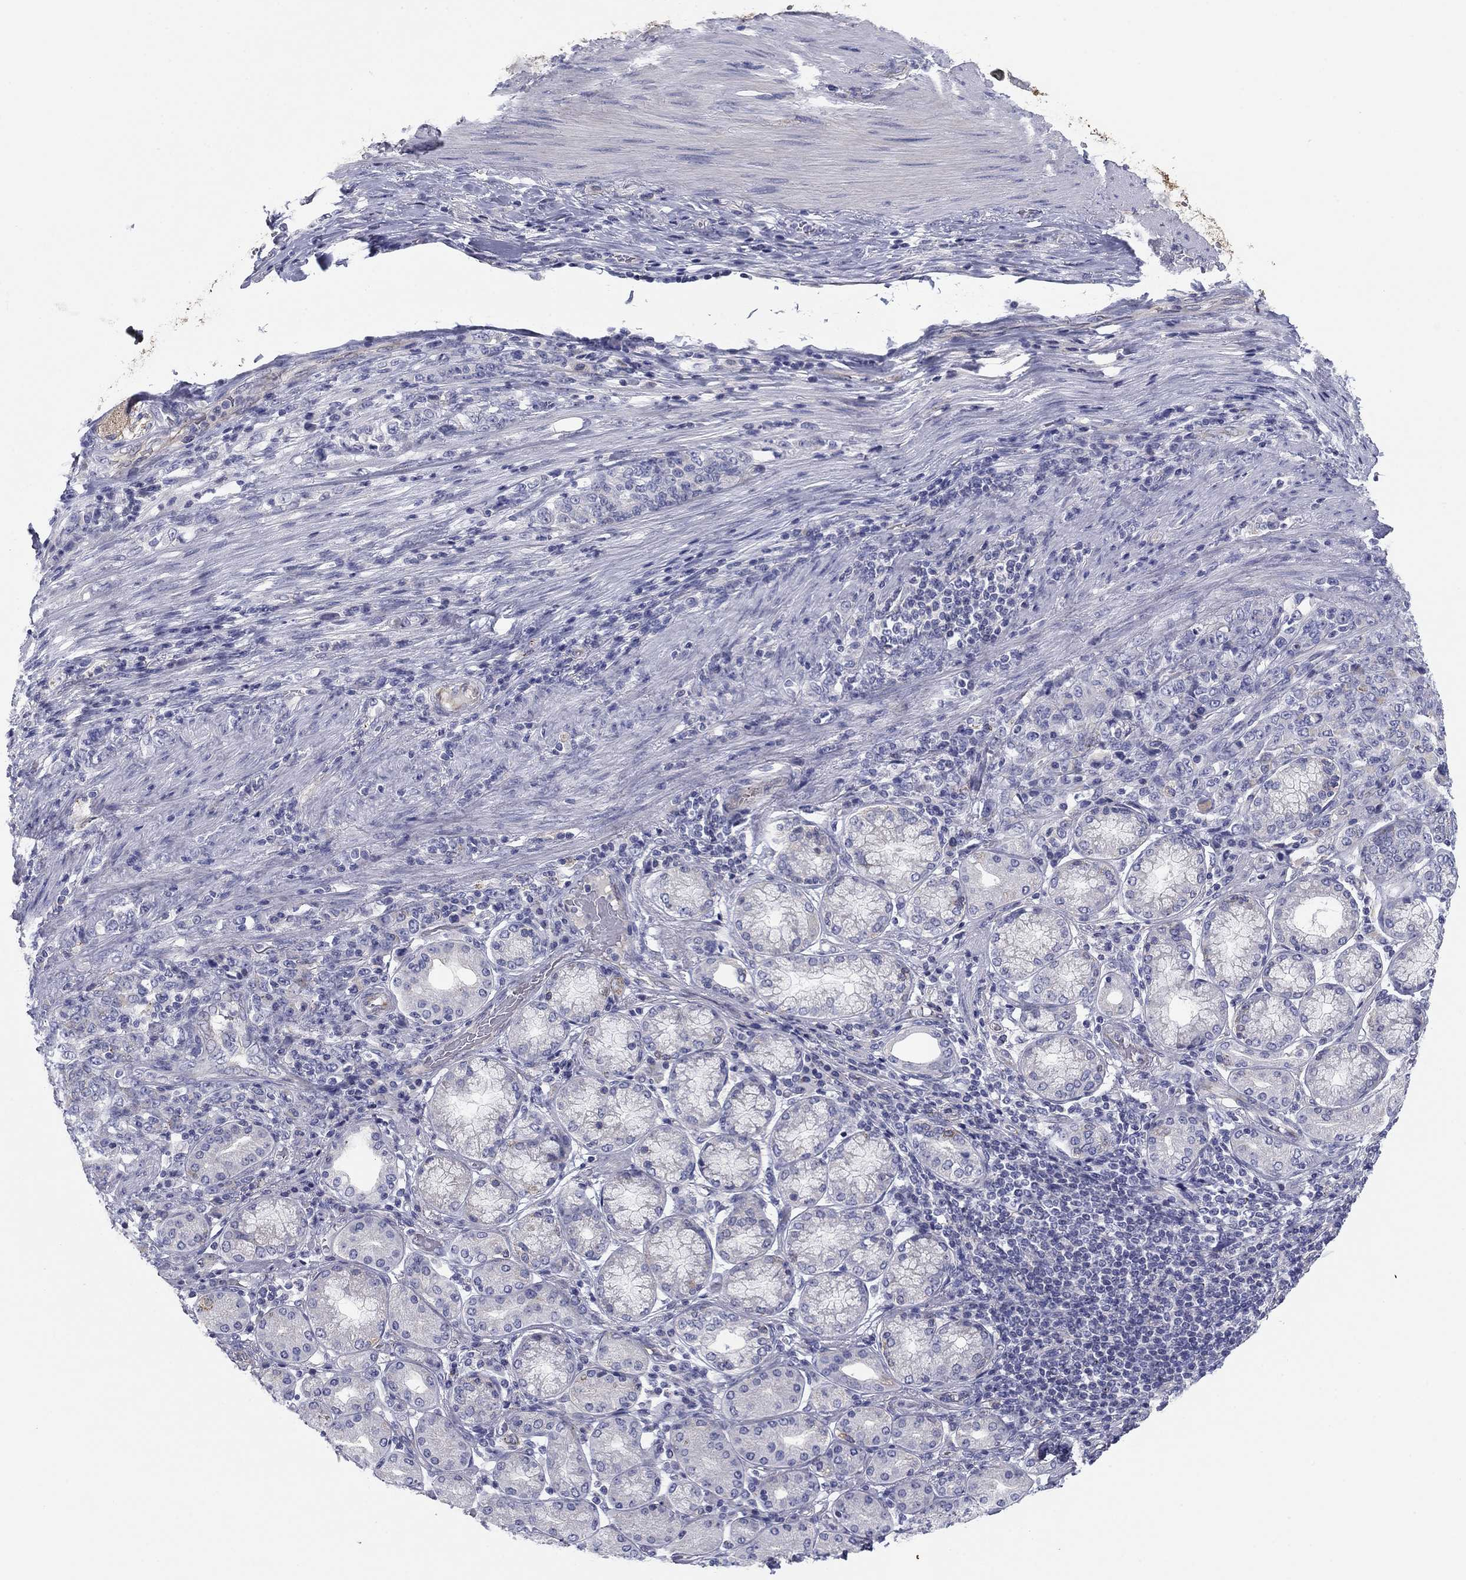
{"staining": {"intensity": "weak", "quantity": "<25%", "location": "cytoplasmic/membranous"}, "tissue": "stomach cancer", "cell_type": "Tumor cells", "image_type": "cancer", "snomed": [{"axis": "morphology", "description": "Normal tissue, NOS"}, {"axis": "morphology", "description": "Adenocarcinoma, NOS"}, {"axis": "topography", "description": "Stomach"}], "caption": "Human stomach cancer (adenocarcinoma) stained for a protein using immunohistochemistry displays no positivity in tumor cells.", "gene": "SEPTIN3", "patient": {"sex": "female", "age": 79}}